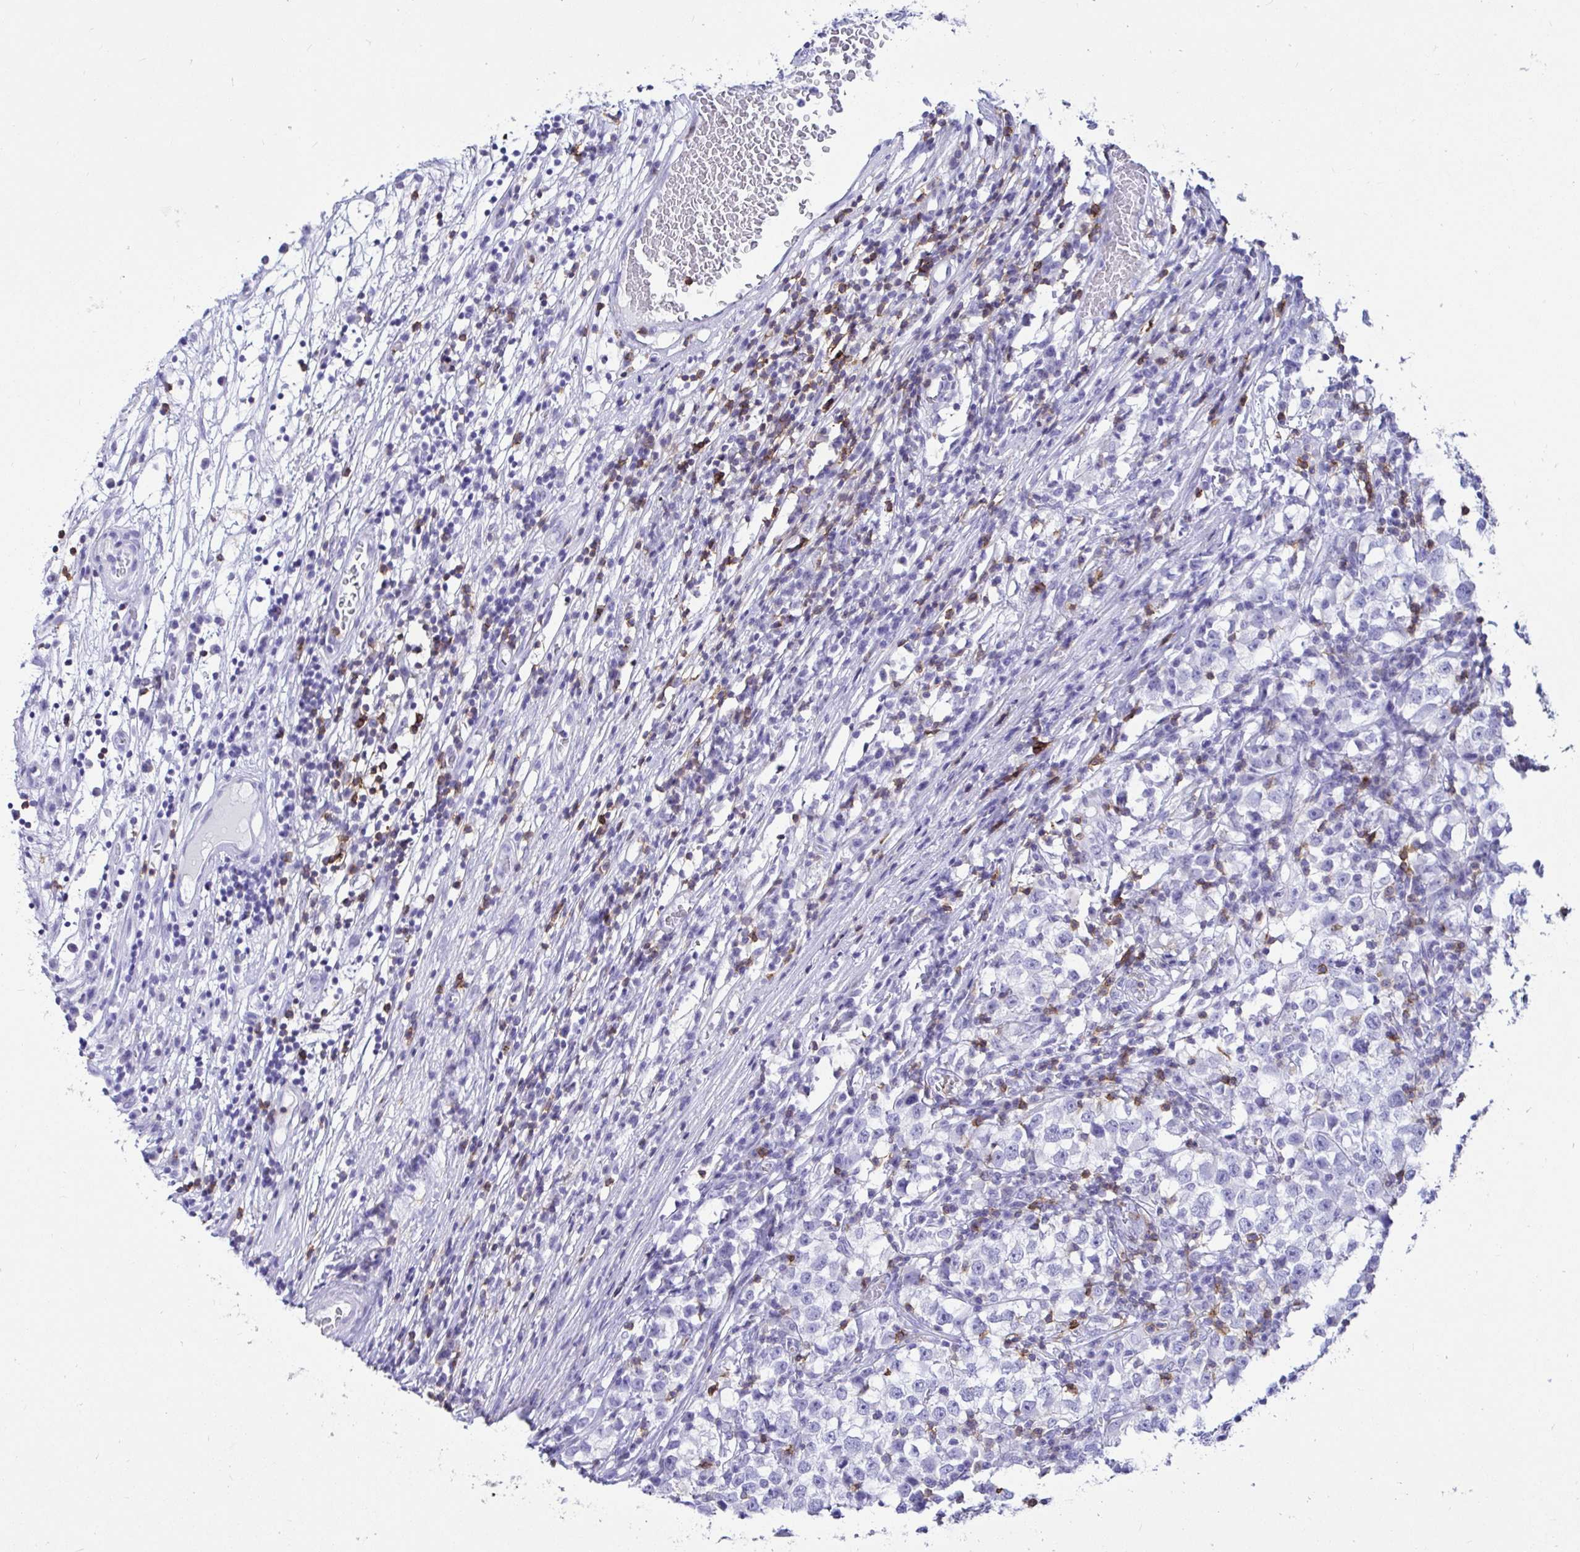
{"staining": {"intensity": "negative", "quantity": "none", "location": "none"}, "tissue": "testis cancer", "cell_type": "Tumor cells", "image_type": "cancer", "snomed": [{"axis": "morphology", "description": "Seminoma, NOS"}, {"axis": "topography", "description": "Testis"}], "caption": "High magnification brightfield microscopy of seminoma (testis) stained with DAB (brown) and counterstained with hematoxylin (blue): tumor cells show no significant expression. Brightfield microscopy of IHC stained with DAB (3,3'-diaminobenzidine) (brown) and hematoxylin (blue), captured at high magnification.", "gene": "CD5", "patient": {"sex": "male", "age": 65}}